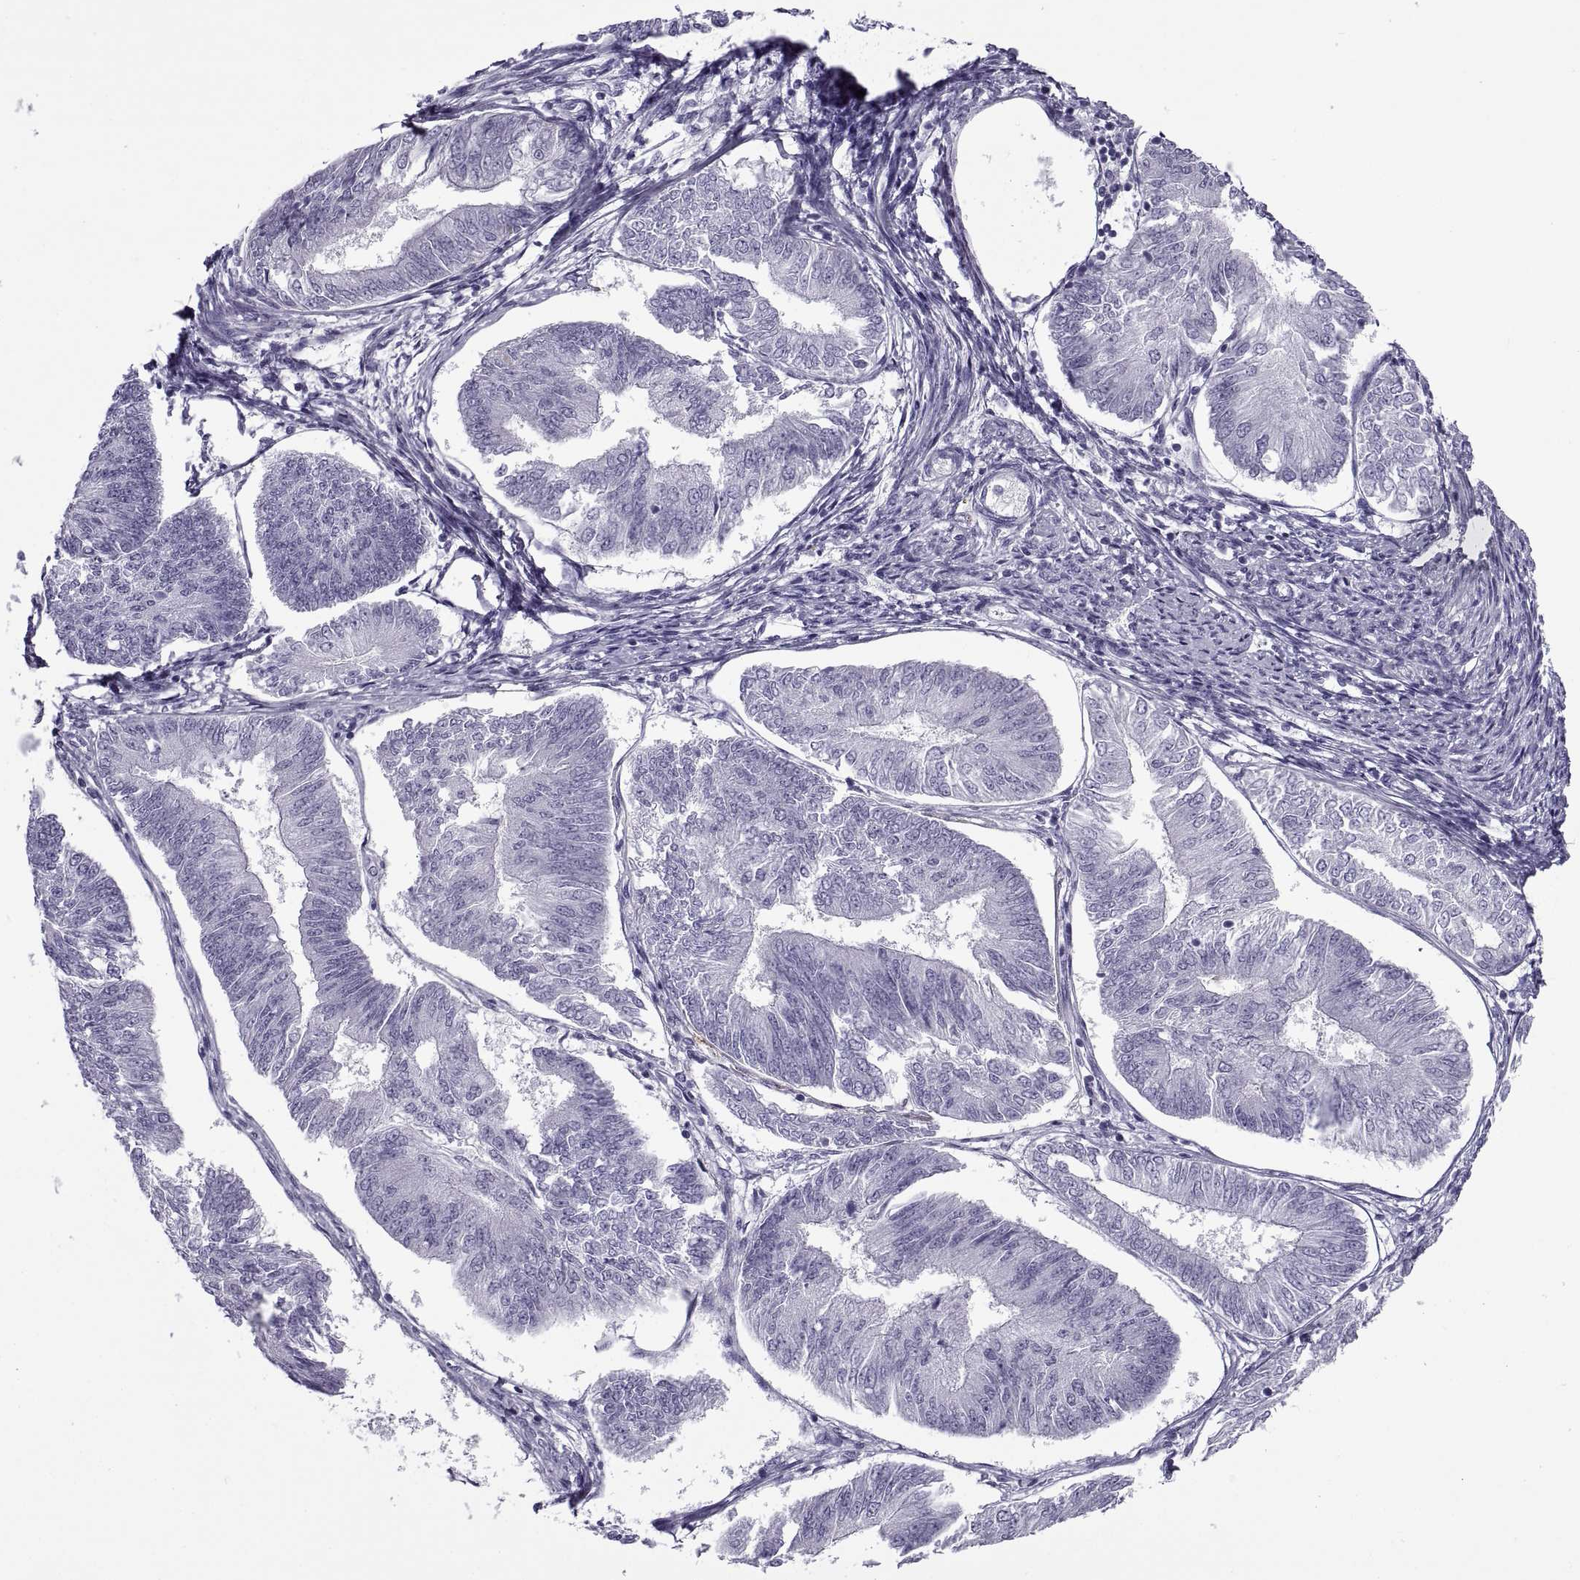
{"staining": {"intensity": "negative", "quantity": "none", "location": "none"}, "tissue": "endometrial cancer", "cell_type": "Tumor cells", "image_type": "cancer", "snomed": [{"axis": "morphology", "description": "Adenocarcinoma, NOS"}, {"axis": "topography", "description": "Endometrium"}], "caption": "High magnification brightfield microscopy of endometrial adenocarcinoma stained with DAB (3,3'-diaminobenzidine) (brown) and counterstained with hematoxylin (blue): tumor cells show no significant staining.", "gene": "RLBP1", "patient": {"sex": "female", "age": 58}}